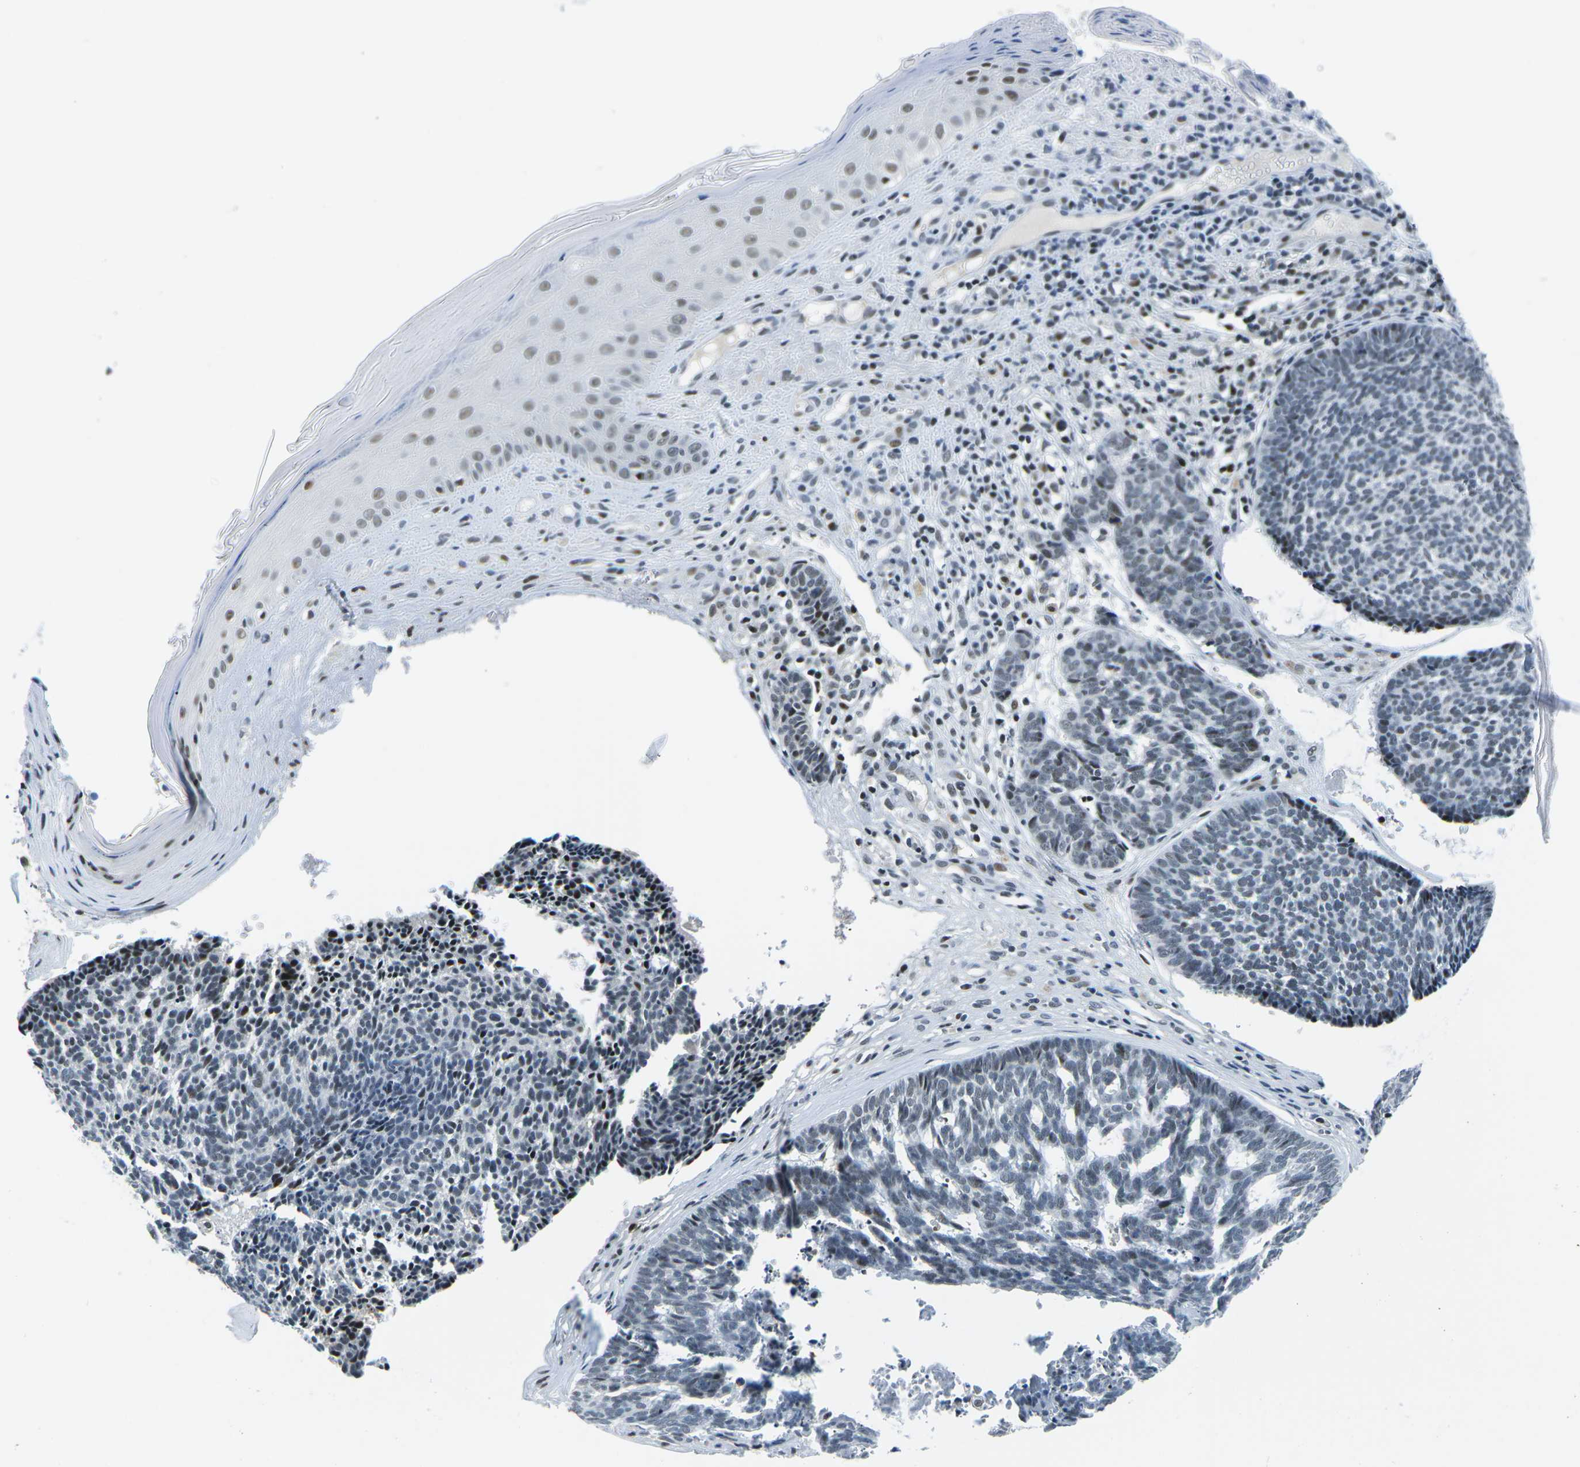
{"staining": {"intensity": "negative", "quantity": "none", "location": "none"}, "tissue": "skin cancer", "cell_type": "Tumor cells", "image_type": "cancer", "snomed": [{"axis": "morphology", "description": "Basal cell carcinoma"}, {"axis": "topography", "description": "Skin"}], "caption": "Immunohistochemistry micrograph of neoplastic tissue: human skin cancer stained with DAB demonstrates no significant protein expression in tumor cells.", "gene": "PRPF8", "patient": {"sex": "male", "age": 84}}